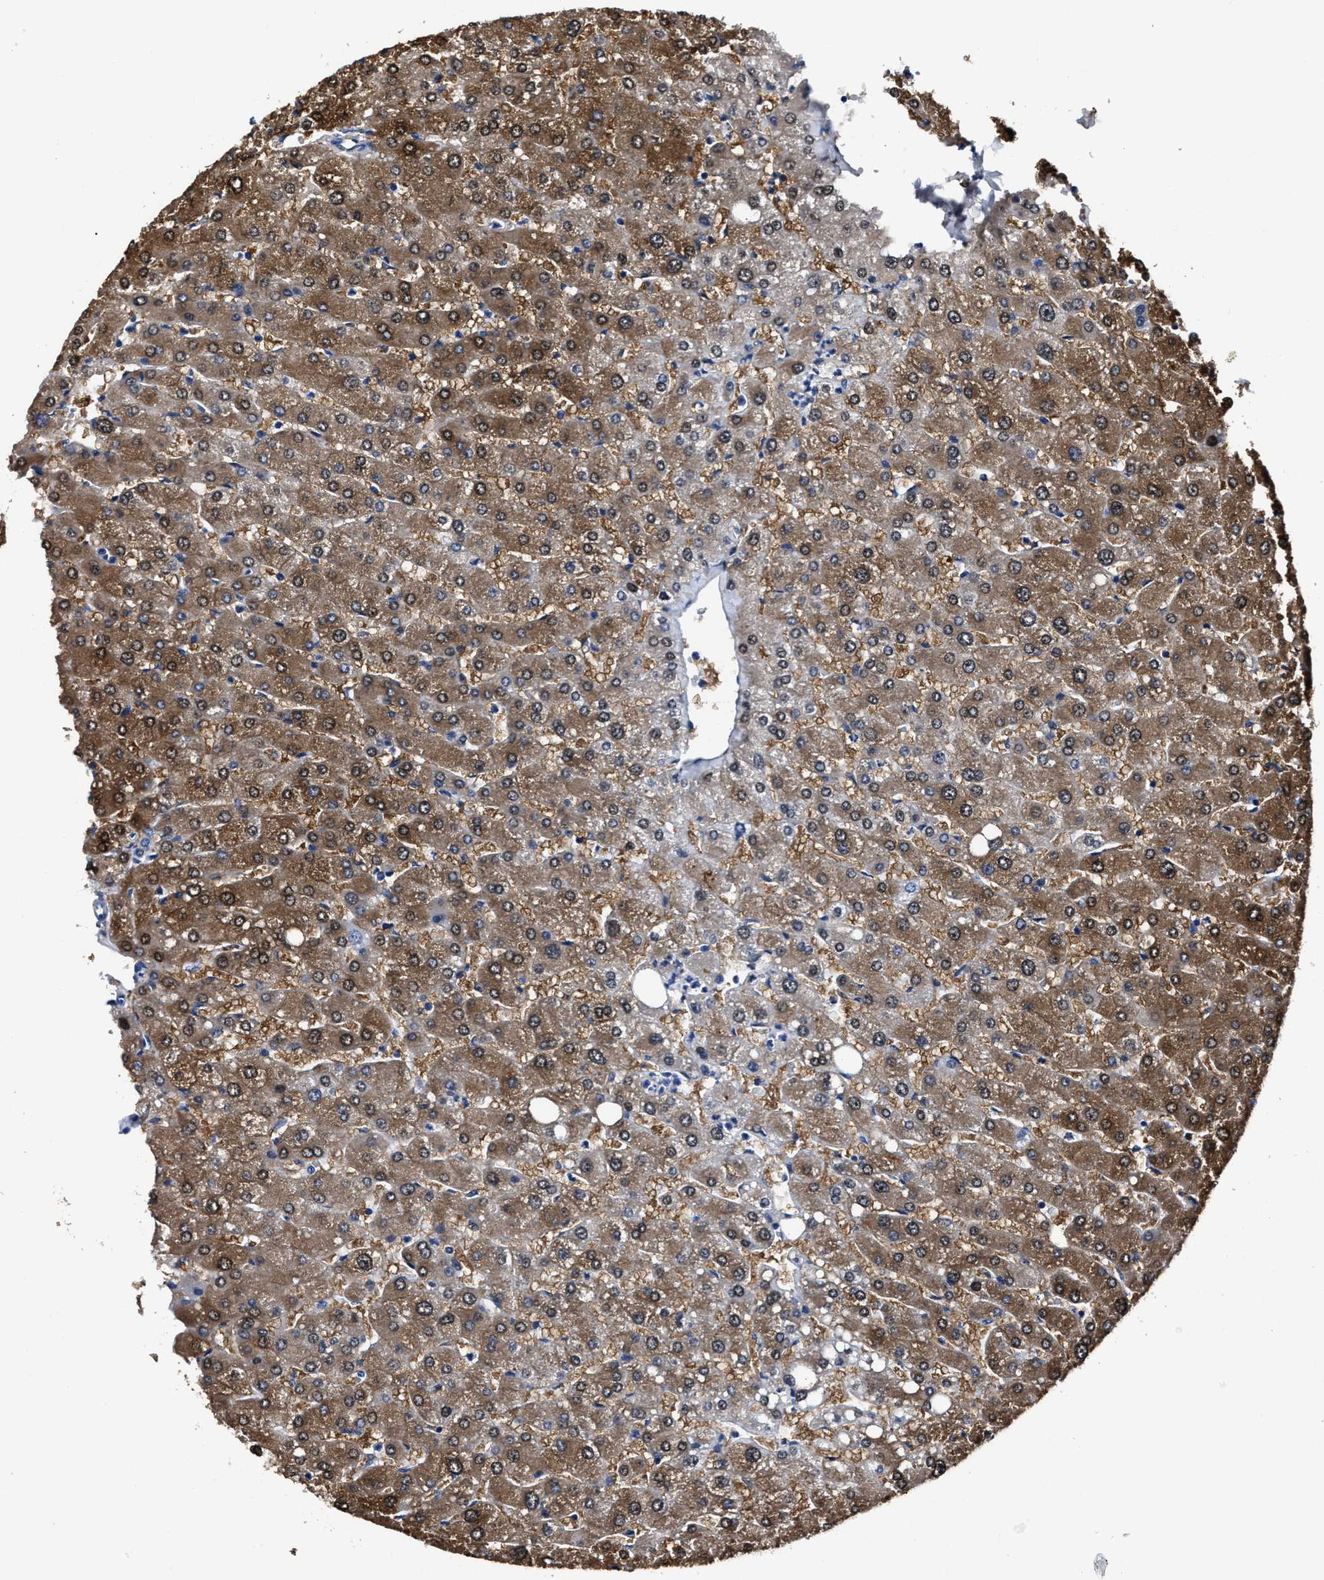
{"staining": {"intensity": "negative", "quantity": "none", "location": "none"}, "tissue": "liver", "cell_type": "Cholangiocytes", "image_type": "normal", "snomed": [{"axis": "morphology", "description": "Normal tissue, NOS"}, {"axis": "topography", "description": "Liver"}], "caption": "Human liver stained for a protein using immunohistochemistry (IHC) shows no expression in cholangiocytes.", "gene": "MOV10L1", "patient": {"sex": "male", "age": 55}}